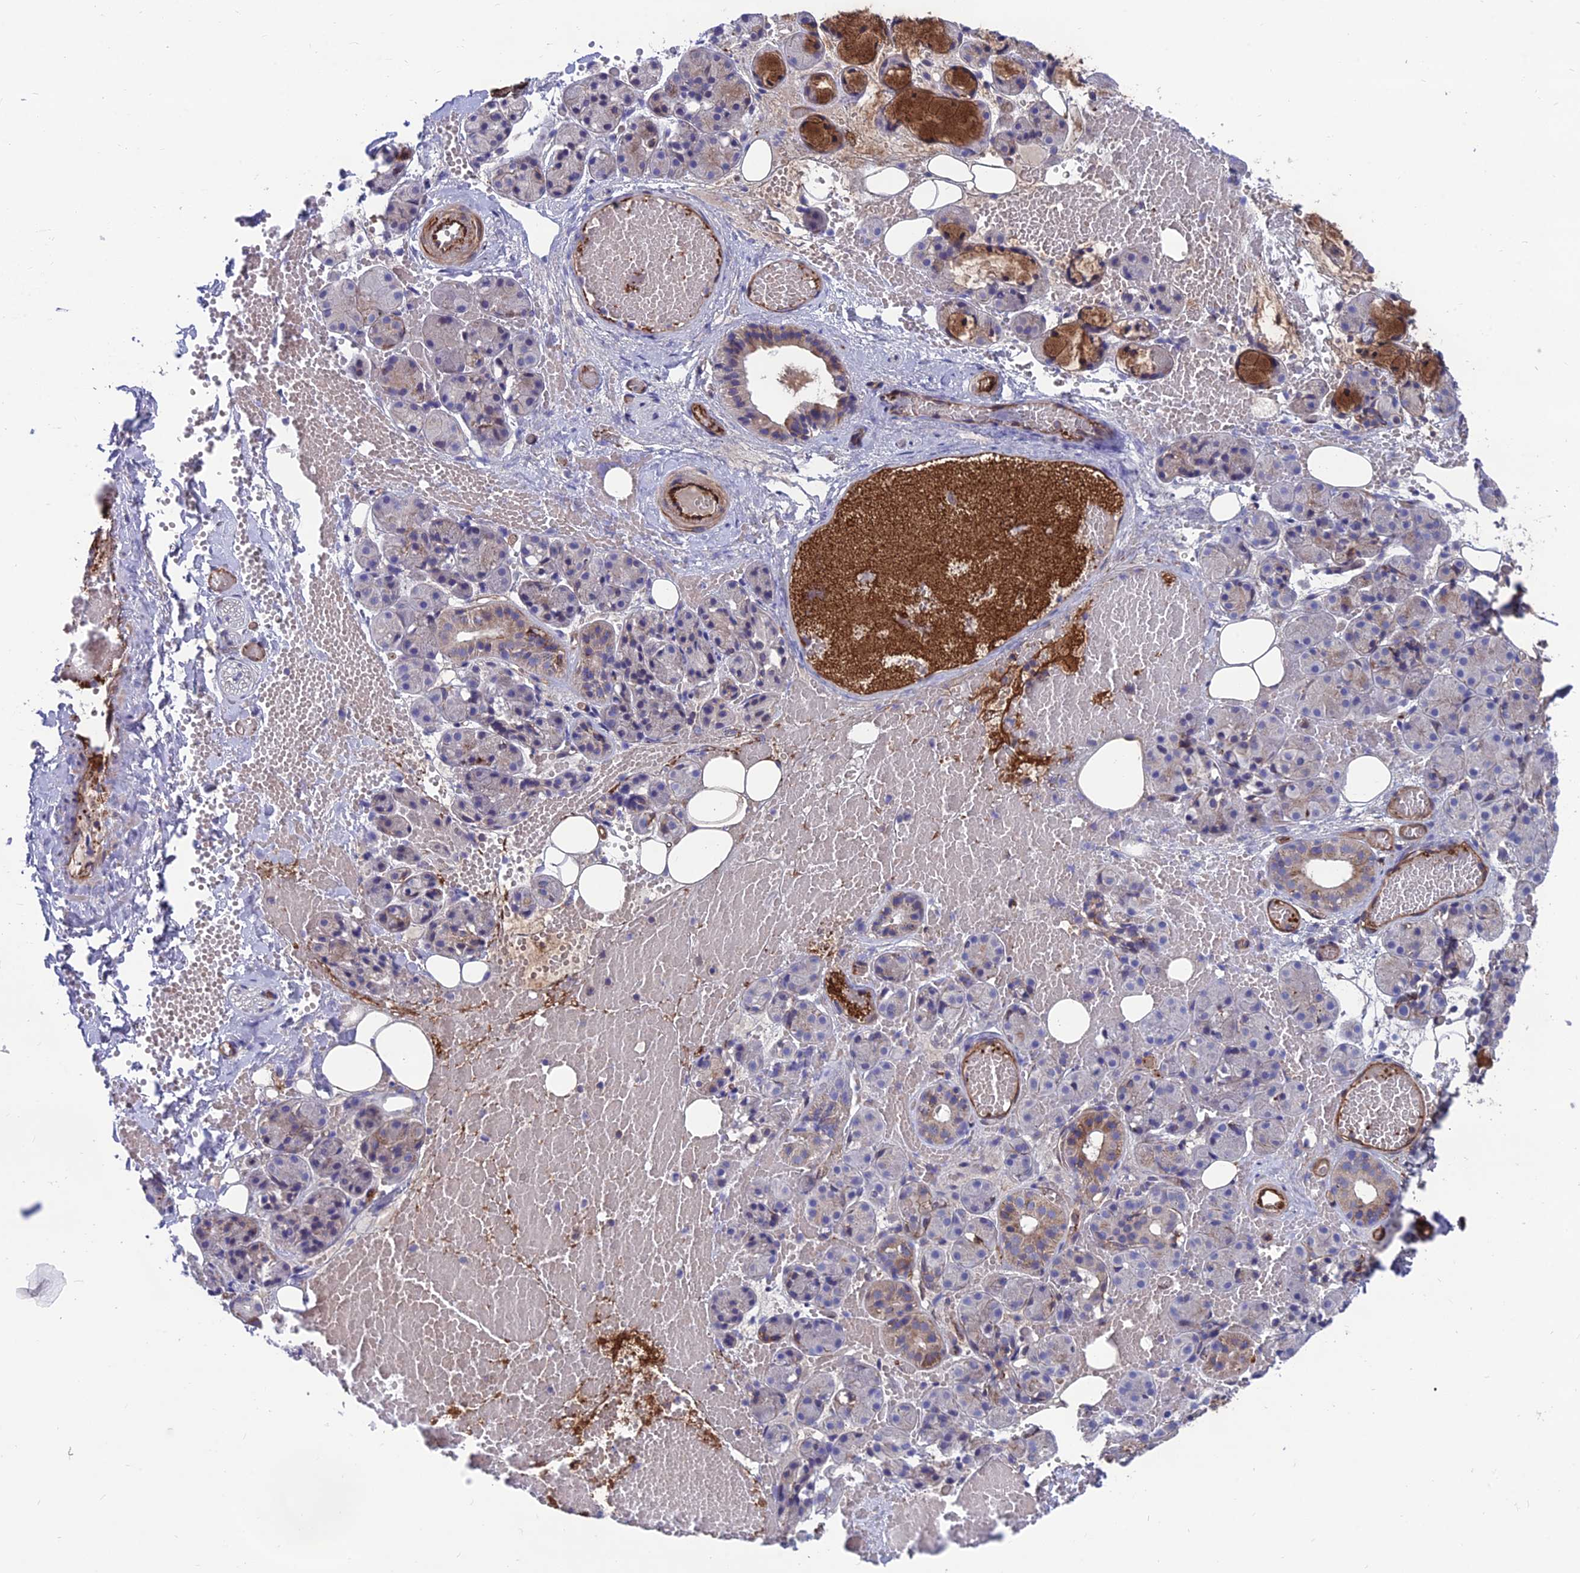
{"staining": {"intensity": "negative", "quantity": "none", "location": "none"}, "tissue": "salivary gland", "cell_type": "Glandular cells", "image_type": "normal", "snomed": [{"axis": "morphology", "description": "Normal tissue, NOS"}, {"axis": "topography", "description": "Salivary gland"}], "caption": "Immunohistochemical staining of unremarkable salivary gland reveals no significant positivity in glandular cells.", "gene": "RTN4RL1", "patient": {"sex": "male", "age": 63}}